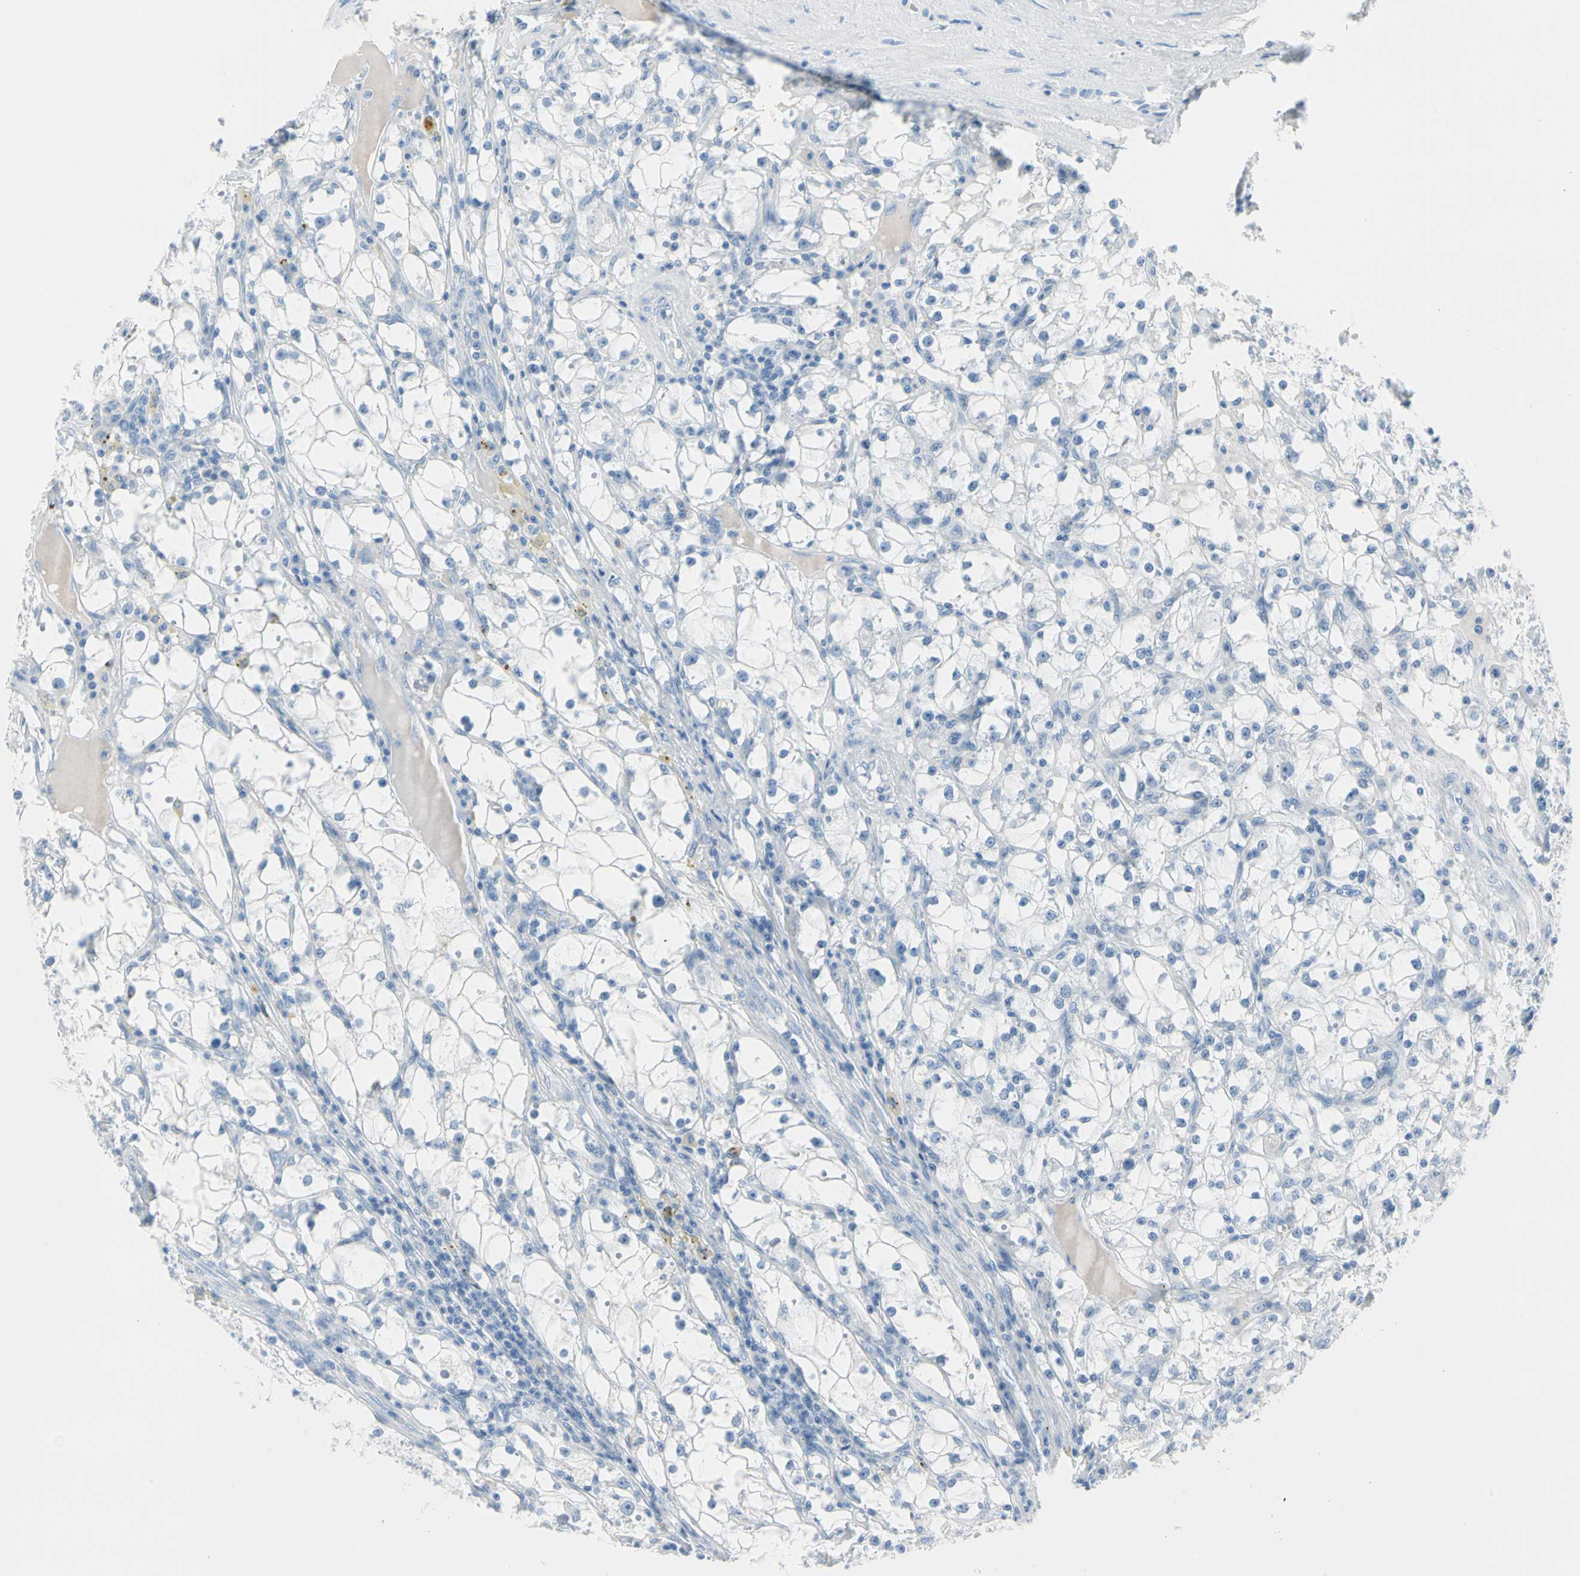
{"staining": {"intensity": "negative", "quantity": "none", "location": "none"}, "tissue": "renal cancer", "cell_type": "Tumor cells", "image_type": "cancer", "snomed": [{"axis": "morphology", "description": "Adenocarcinoma, NOS"}, {"axis": "topography", "description": "Kidney"}], "caption": "Tumor cells show no significant protein staining in renal cancer.", "gene": "TPO", "patient": {"sex": "male", "age": 56}}